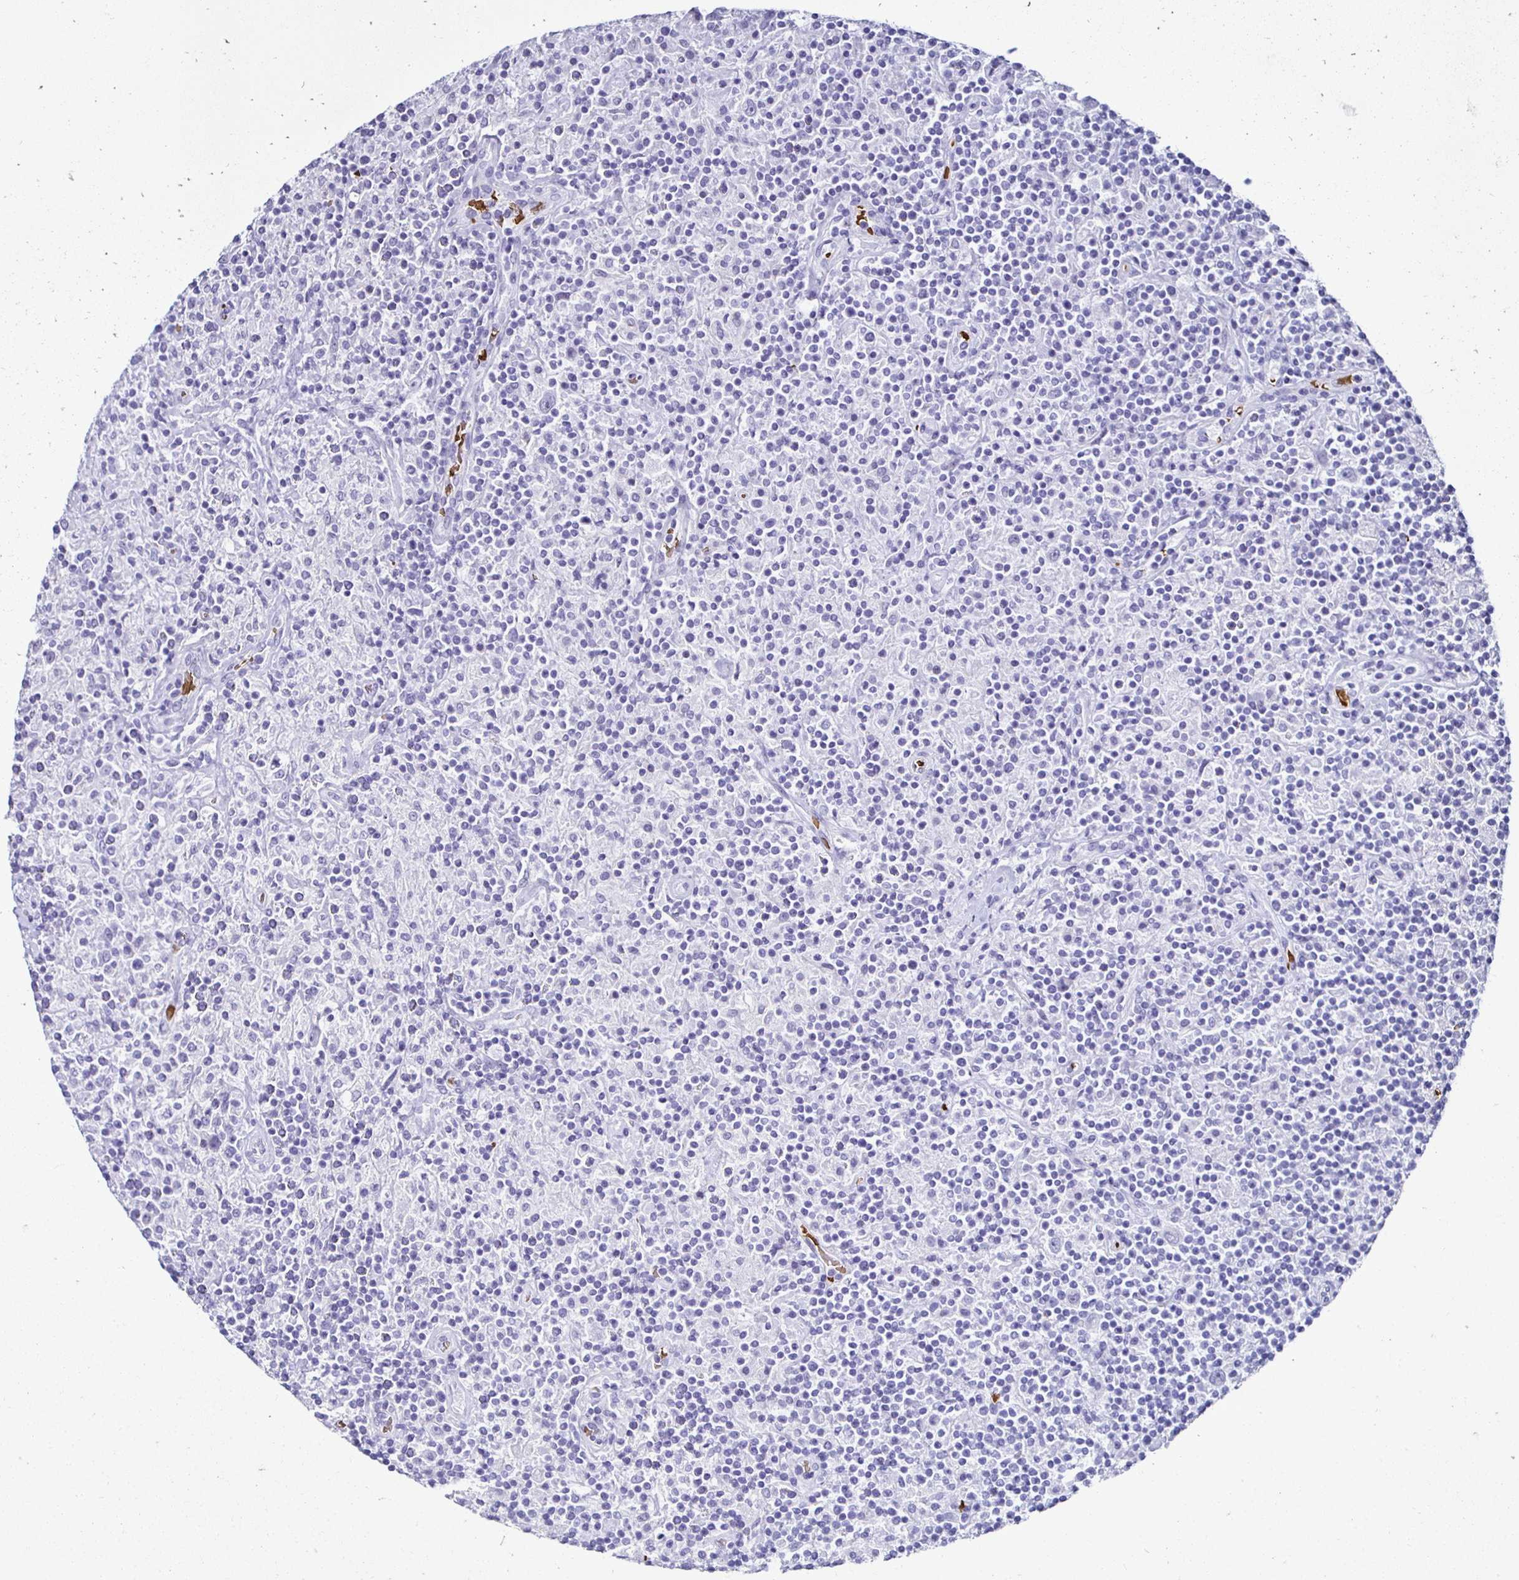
{"staining": {"intensity": "negative", "quantity": "none", "location": "none"}, "tissue": "lymphoma", "cell_type": "Tumor cells", "image_type": "cancer", "snomed": [{"axis": "morphology", "description": "Hodgkin's disease, NOS"}, {"axis": "topography", "description": "Lymph node"}], "caption": "High magnification brightfield microscopy of lymphoma stained with DAB (3,3'-diaminobenzidine) (brown) and counterstained with hematoxylin (blue): tumor cells show no significant staining.", "gene": "RHBDL3", "patient": {"sex": "male", "age": 70}}